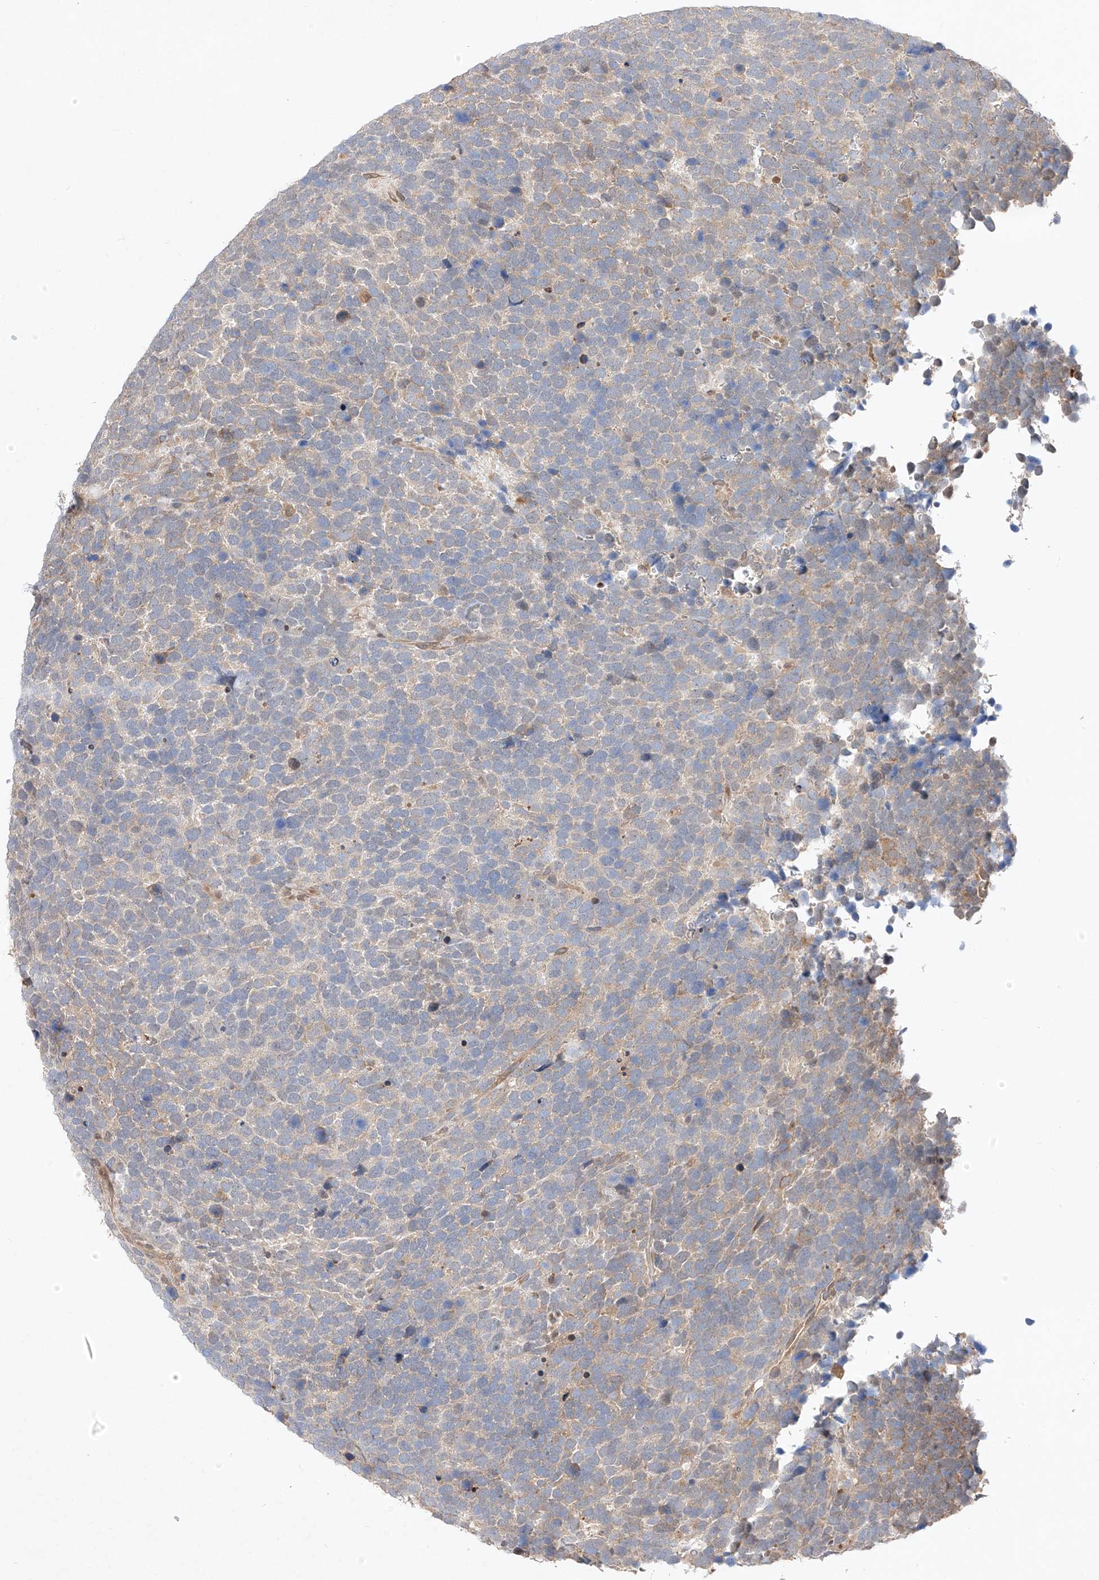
{"staining": {"intensity": "weak", "quantity": "<25%", "location": "cytoplasmic/membranous"}, "tissue": "urothelial cancer", "cell_type": "Tumor cells", "image_type": "cancer", "snomed": [{"axis": "morphology", "description": "Urothelial carcinoma, High grade"}, {"axis": "topography", "description": "Urinary bladder"}], "caption": "An immunohistochemistry histopathology image of urothelial cancer is shown. There is no staining in tumor cells of urothelial cancer. Nuclei are stained in blue.", "gene": "ZSCAN4", "patient": {"sex": "female", "age": 82}}